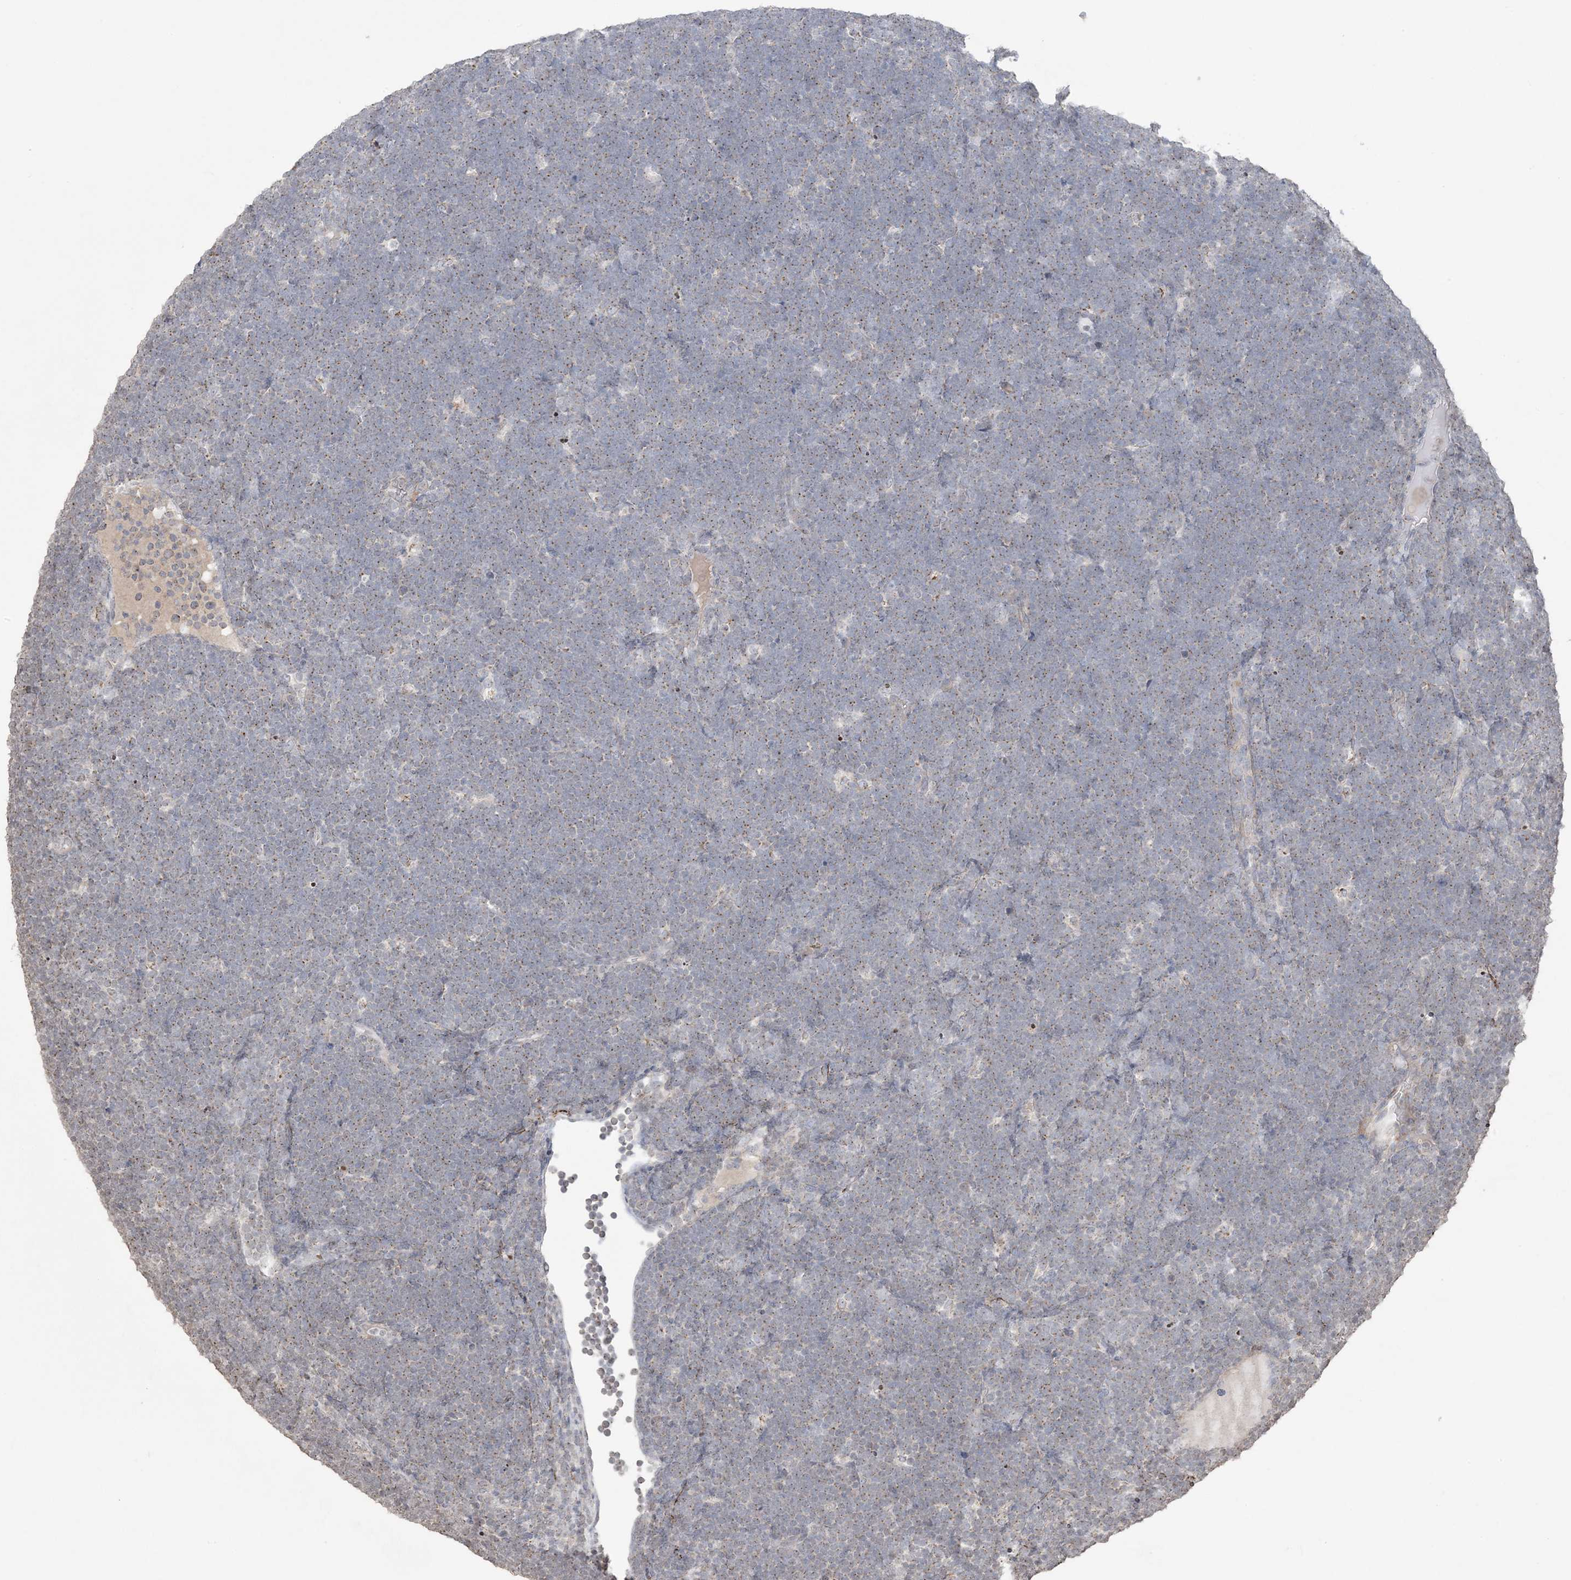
{"staining": {"intensity": "weak", "quantity": "25%-75%", "location": "cytoplasmic/membranous"}, "tissue": "lymphoma", "cell_type": "Tumor cells", "image_type": "cancer", "snomed": [{"axis": "morphology", "description": "Malignant lymphoma, non-Hodgkin's type, High grade"}, {"axis": "topography", "description": "Lymph node"}], "caption": "Protein expression analysis of lymphoma reveals weak cytoplasmic/membranous positivity in approximately 25%-75% of tumor cells. The staining was performed using DAB (3,3'-diaminobenzidine) to visualize the protein expression in brown, while the nuclei were stained in blue with hematoxylin (Magnification: 20x).", "gene": "XRN1", "patient": {"sex": "male", "age": 13}}